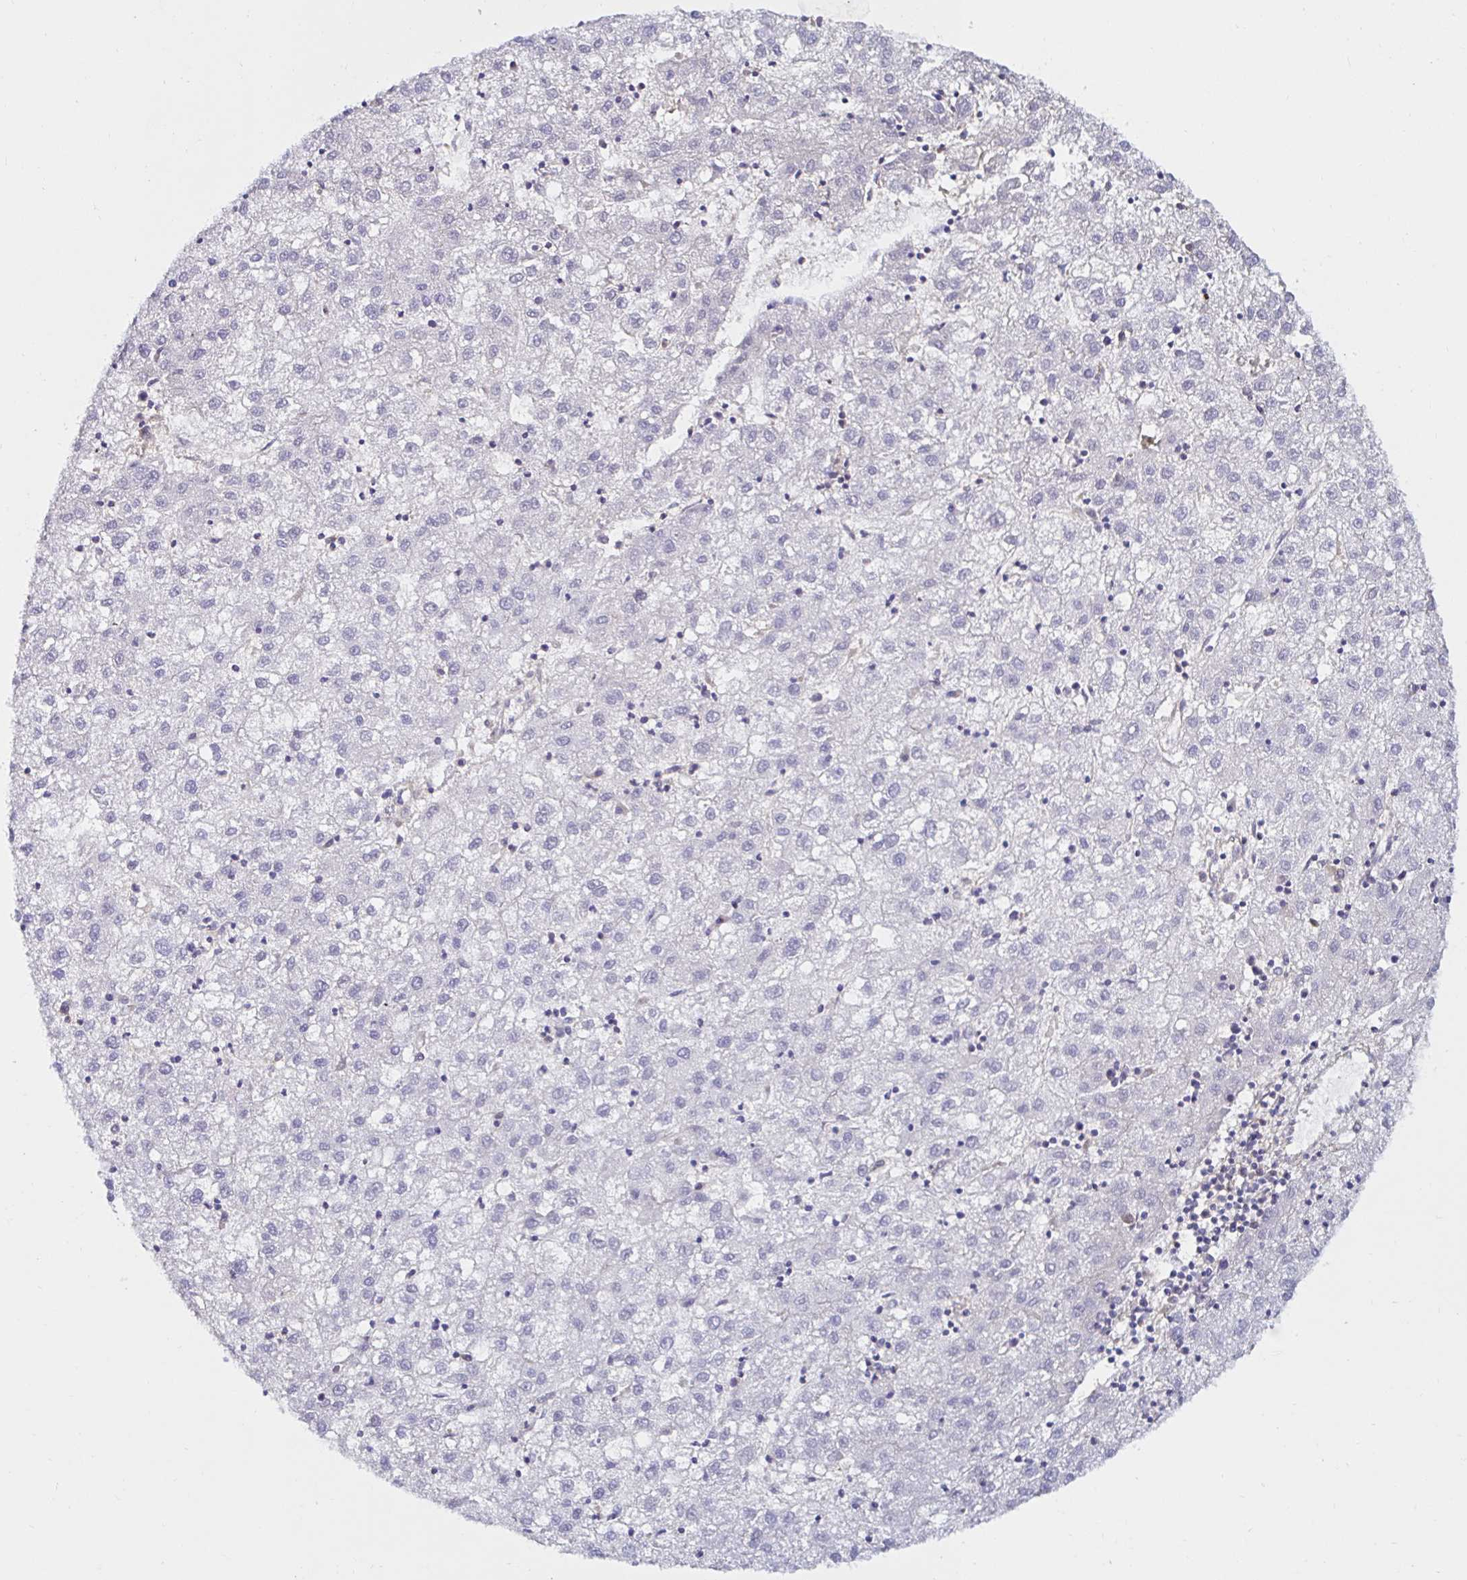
{"staining": {"intensity": "negative", "quantity": "none", "location": "none"}, "tissue": "liver cancer", "cell_type": "Tumor cells", "image_type": "cancer", "snomed": [{"axis": "morphology", "description": "Carcinoma, Hepatocellular, NOS"}, {"axis": "topography", "description": "Liver"}], "caption": "A histopathology image of liver cancer stained for a protein exhibits no brown staining in tumor cells. (DAB (3,3'-diaminobenzidine) immunohistochemistry visualized using brightfield microscopy, high magnification).", "gene": "RSRP1", "patient": {"sex": "male", "age": 72}}